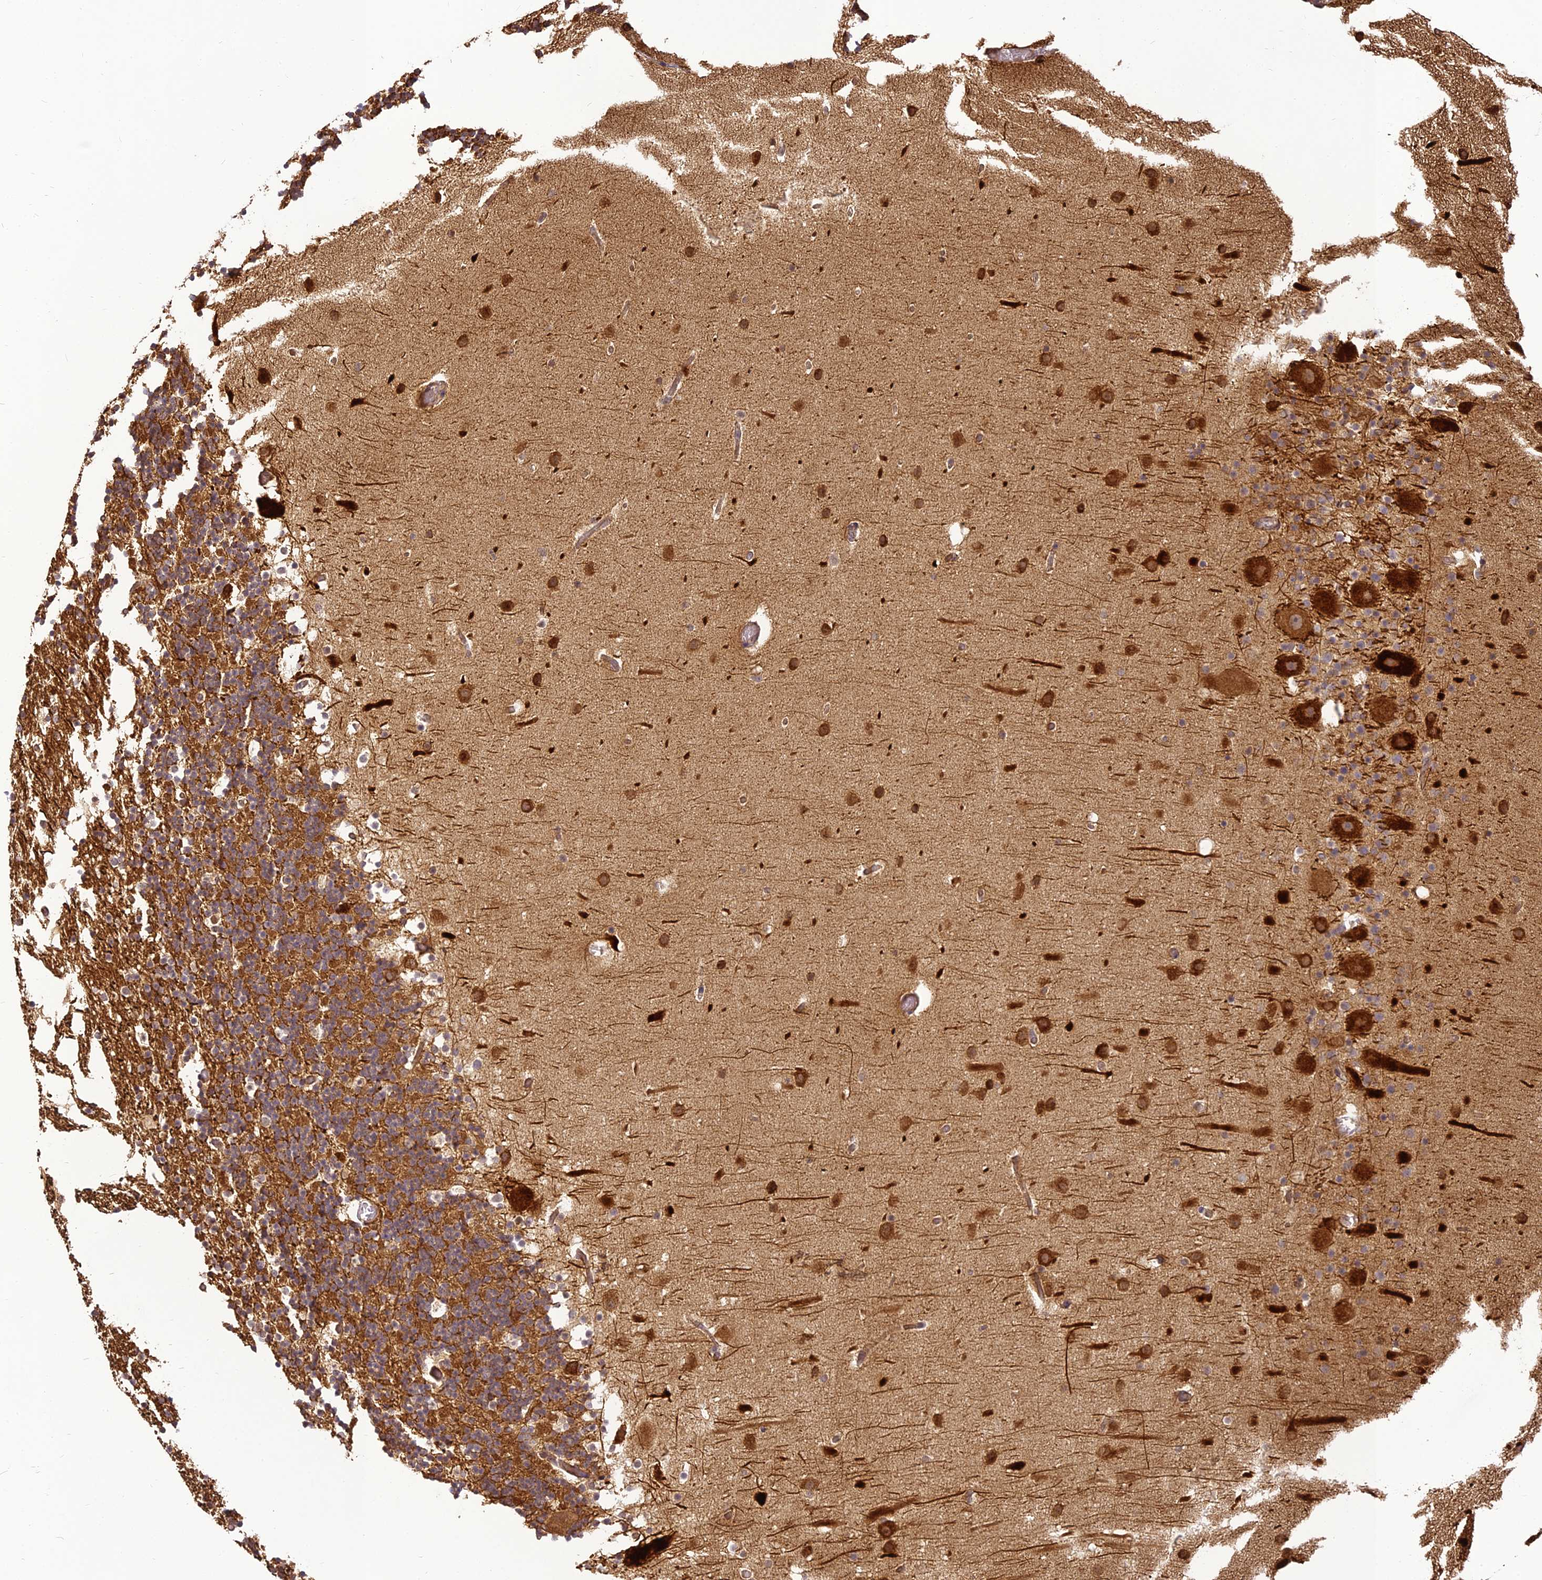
{"staining": {"intensity": "strong", "quantity": ">75%", "location": "cytoplasmic/membranous"}, "tissue": "cerebellum", "cell_type": "Cells in granular layer", "image_type": "normal", "snomed": [{"axis": "morphology", "description": "Normal tissue, NOS"}, {"axis": "topography", "description": "Cerebellum"}], "caption": "Protein expression analysis of benign cerebellum demonstrates strong cytoplasmic/membranous expression in about >75% of cells in granular layer.", "gene": "BCDIN3D", "patient": {"sex": "male", "age": 57}}